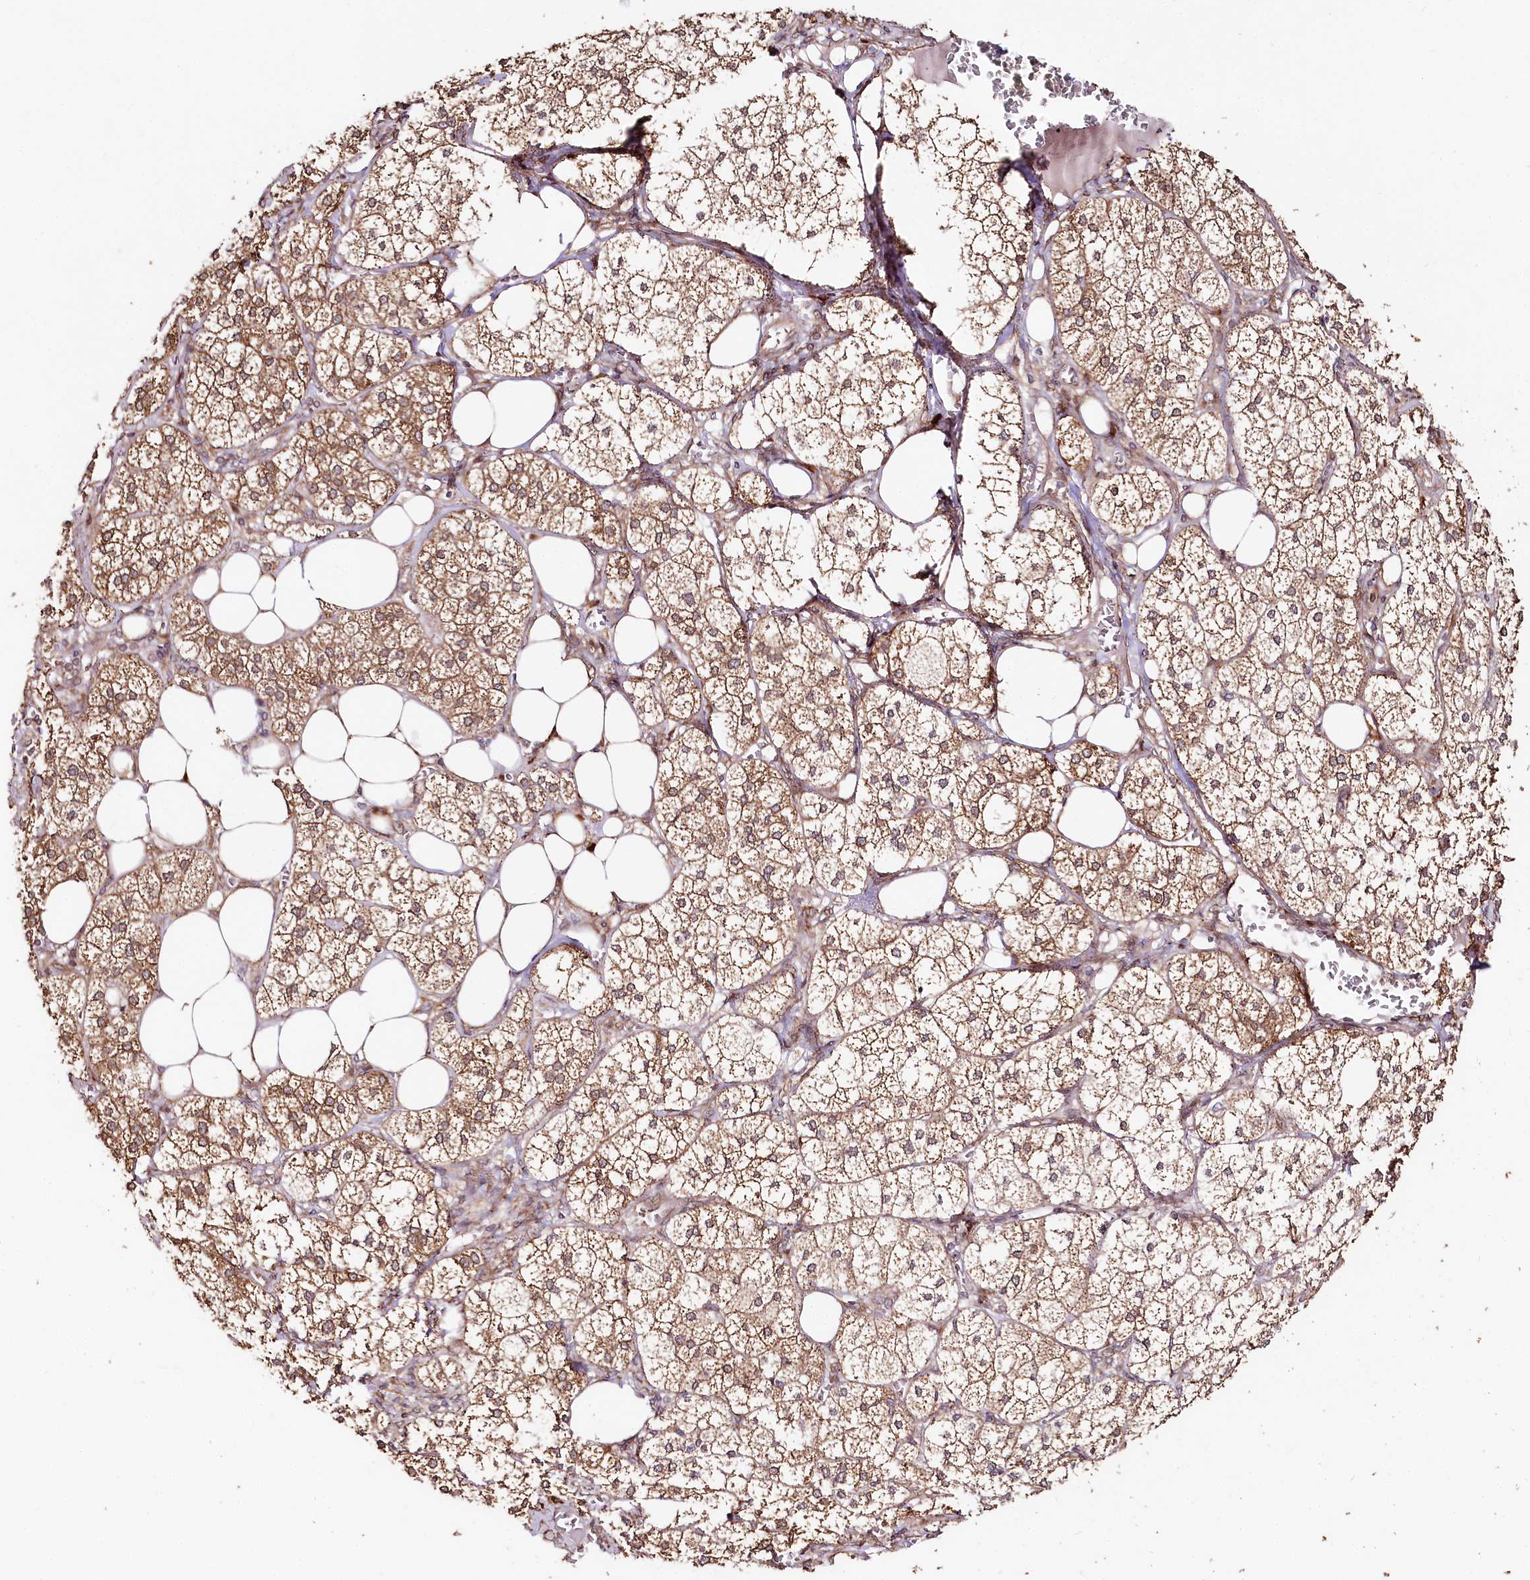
{"staining": {"intensity": "moderate", "quantity": ">75%", "location": "cytoplasmic/membranous,nuclear"}, "tissue": "adrenal gland", "cell_type": "Glandular cells", "image_type": "normal", "snomed": [{"axis": "morphology", "description": "Normal tissue, NOS"}, {"axis": "topography", "description": "Adrenal gland"}], "caption": "Protein expression by immunohistochemistry displays moderate cytoplasmic/membranous,nuclear expression in approximately >75% of glandular cells in normal adrenal gland.", "gene": "CNPY2", "patient": {"sex": "female", "age": 61}}